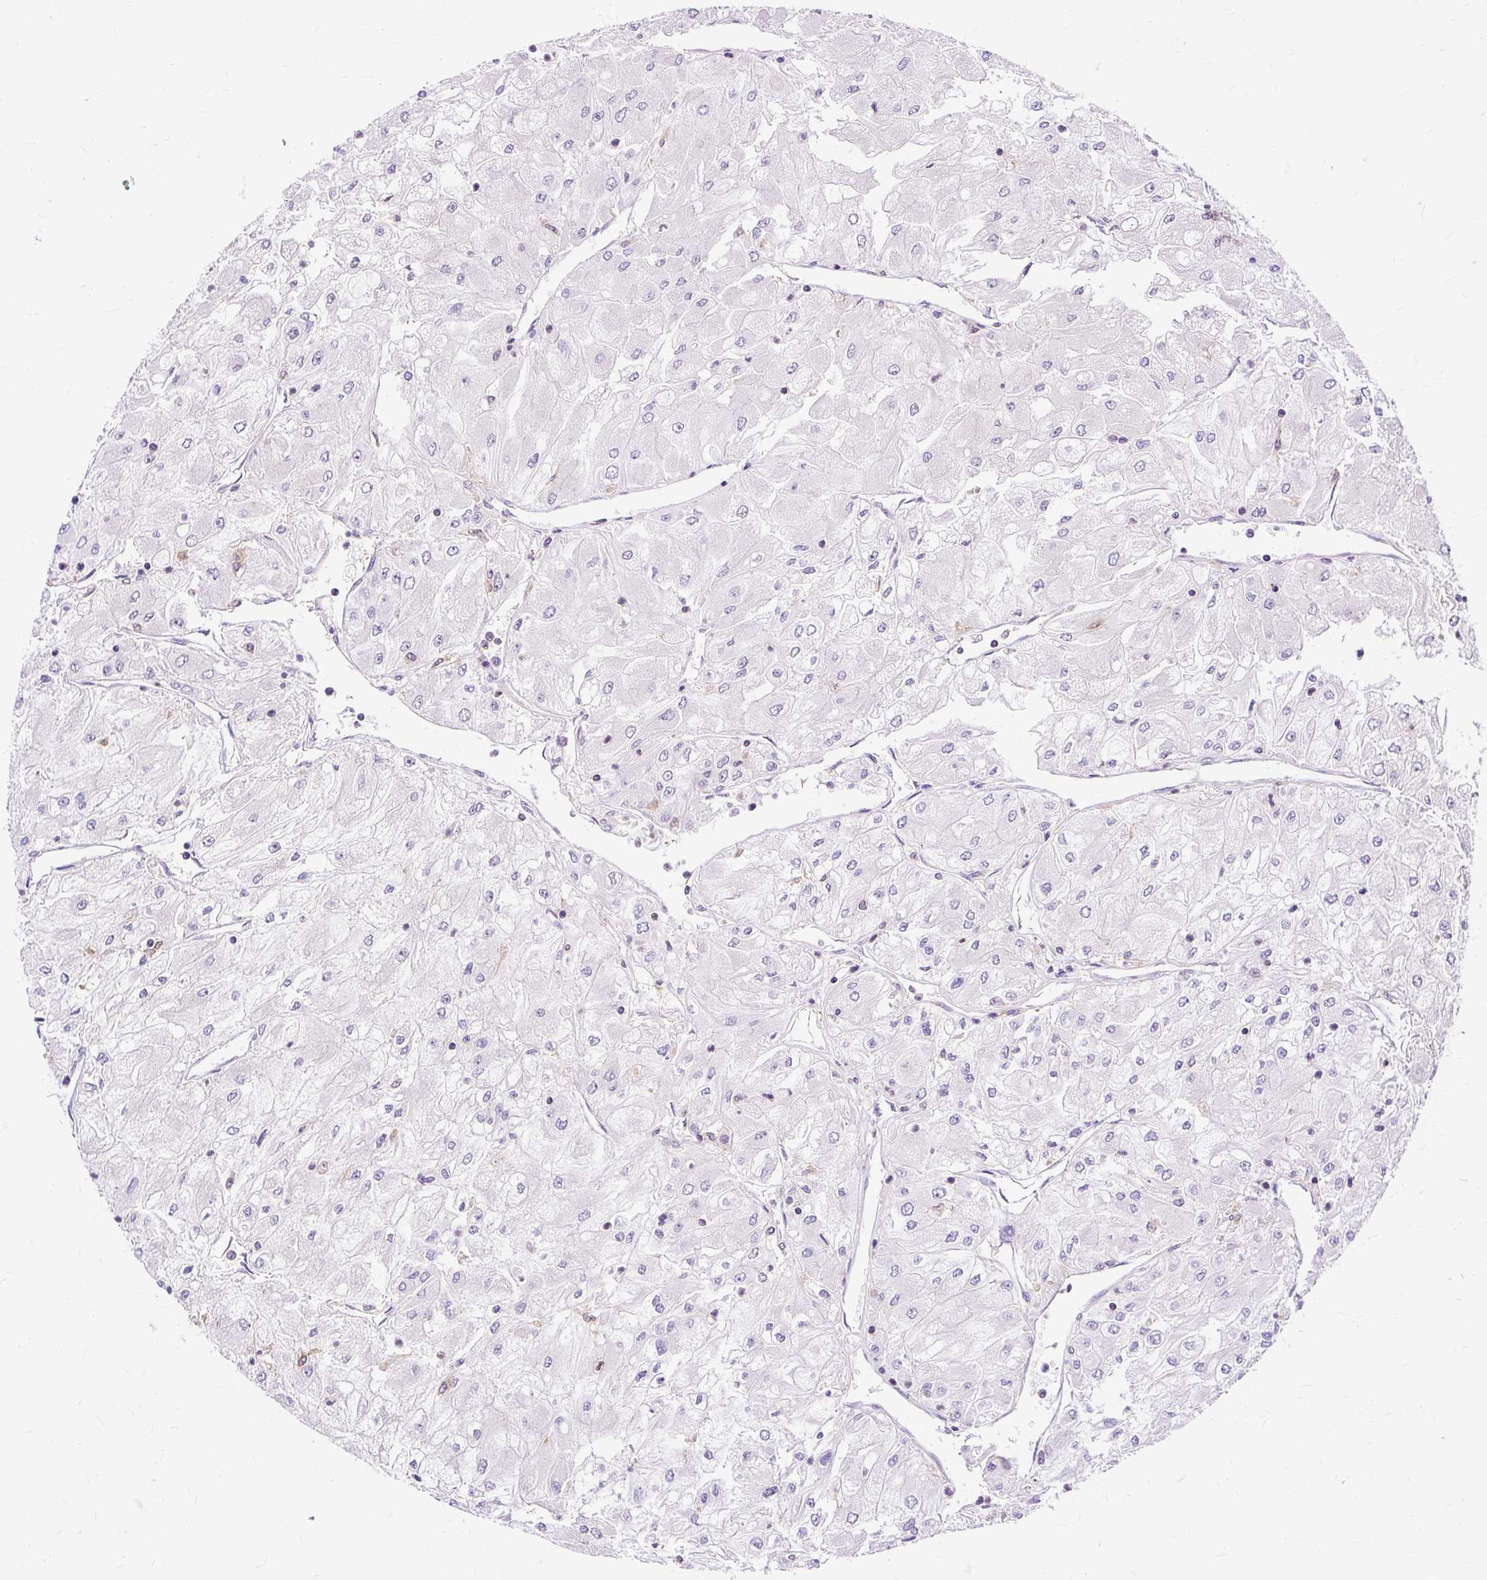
{"staining": {"intensity": "negative", "quantity": "none", "location": "none"}, "tissue": "renal cancer", "cell_type": "Tumor cells", "image_type": "cancer", "snomed": [{"axis": "morphology", "description": "Adenocarcinoma, NOS"}, {"axis": "topography", "description": "Kidney"}], "caption": "Adenocarcinoma (renal) stained for a protein using immunohistochemistry demonstrates no staining tumor cells.", "gene": "TWF2", "patient": {"sex": "male", "age": 80}}